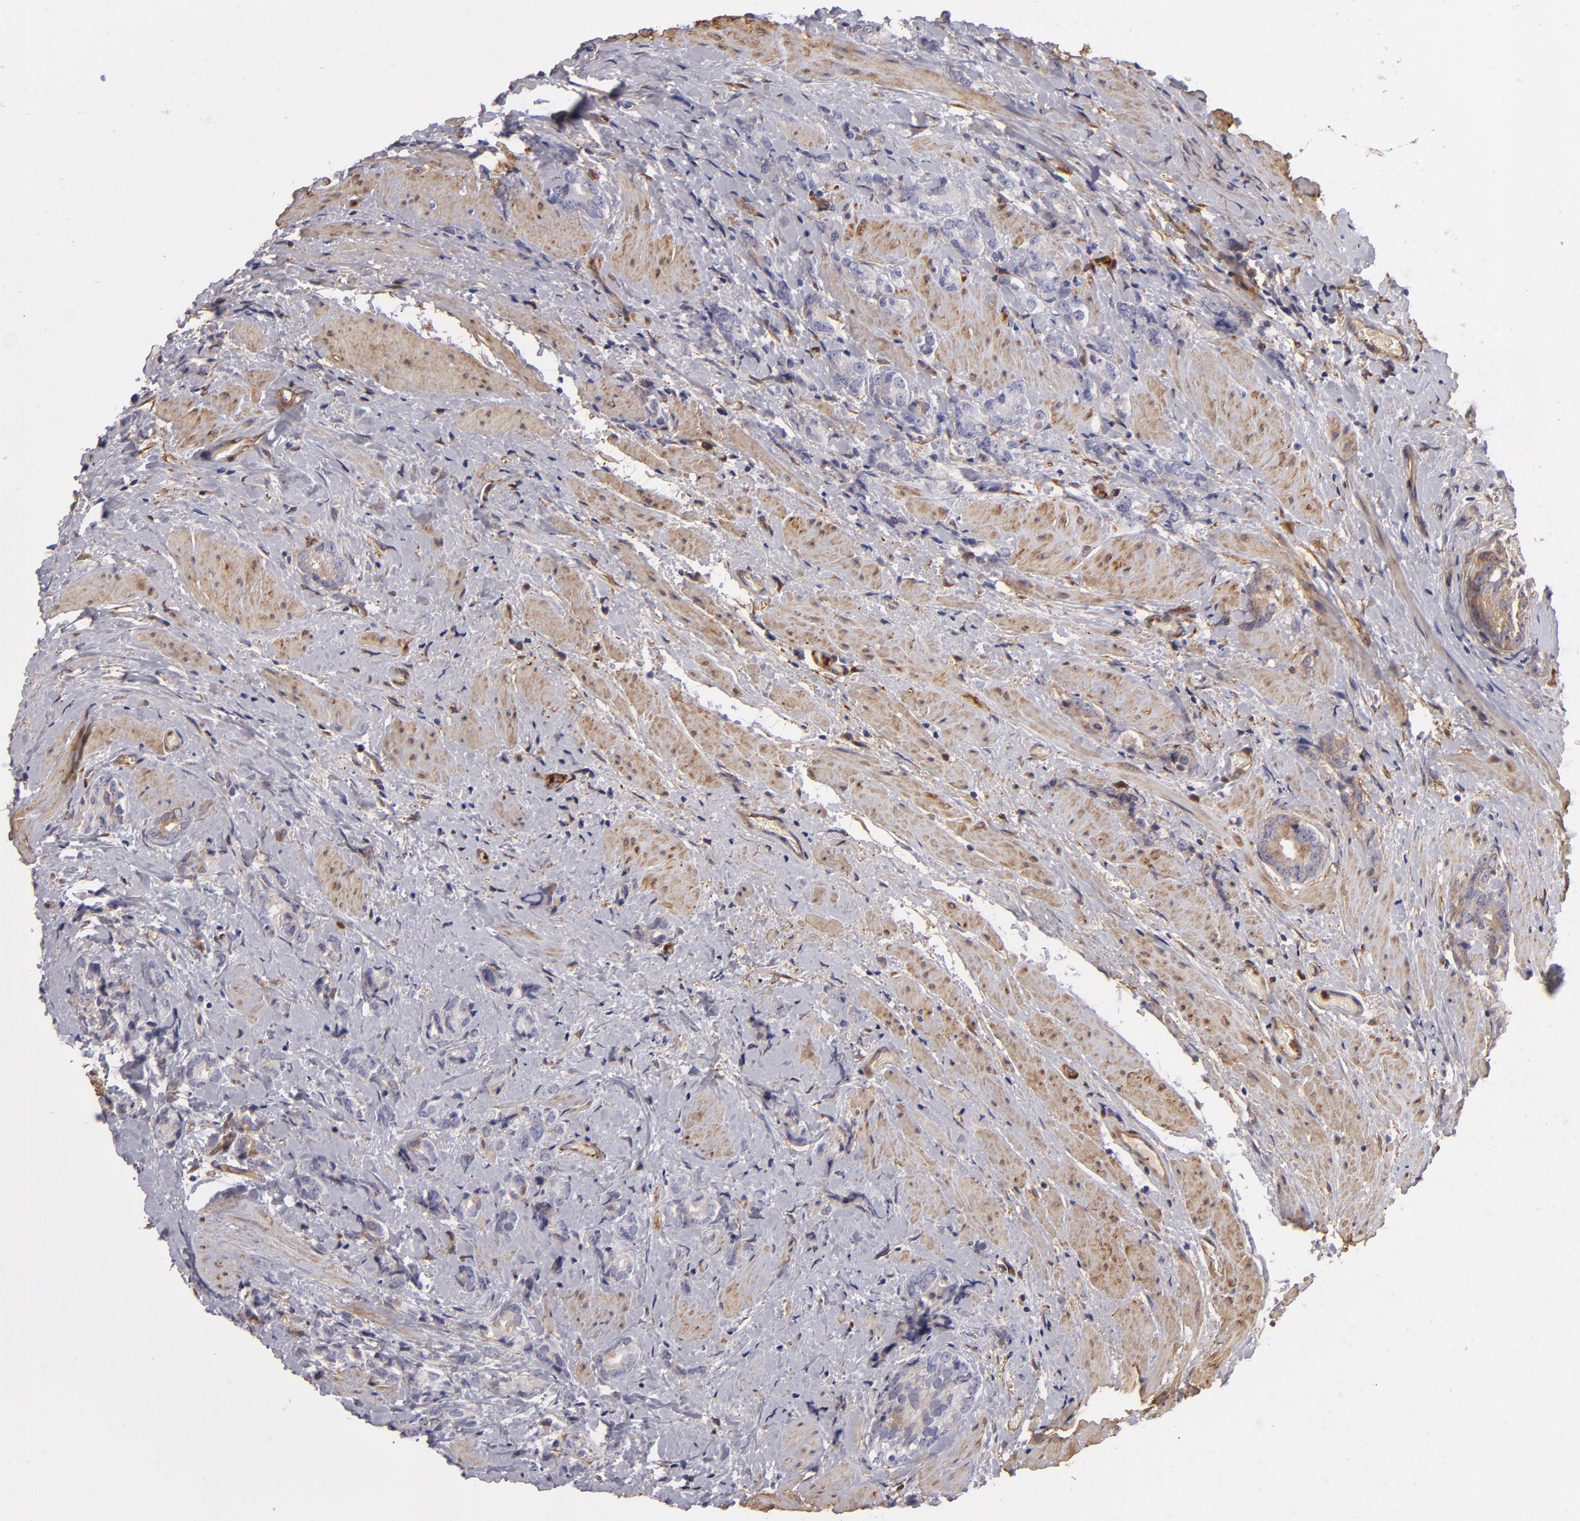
{"staining": {"intensity": "weak", "quantity": ">75%", "location": "cytoplasmic/membranous"}, "tissue": "prostate cancer", "cell_type": "Tumor cells", "image_type": "cancer", "snomed": [{"axis": "morphology", "description": "Adenocarcinoma, Medium grade"}, {"axis": "topography", "description": "Prostate"}], "caption": "Human prostate cancer (adenocarcinoma (medium-grade)) stained with a protein marker displays weak staining in tumor cells.", "gene": "VCL", "patient": {"sex": "male", "age": 59}}